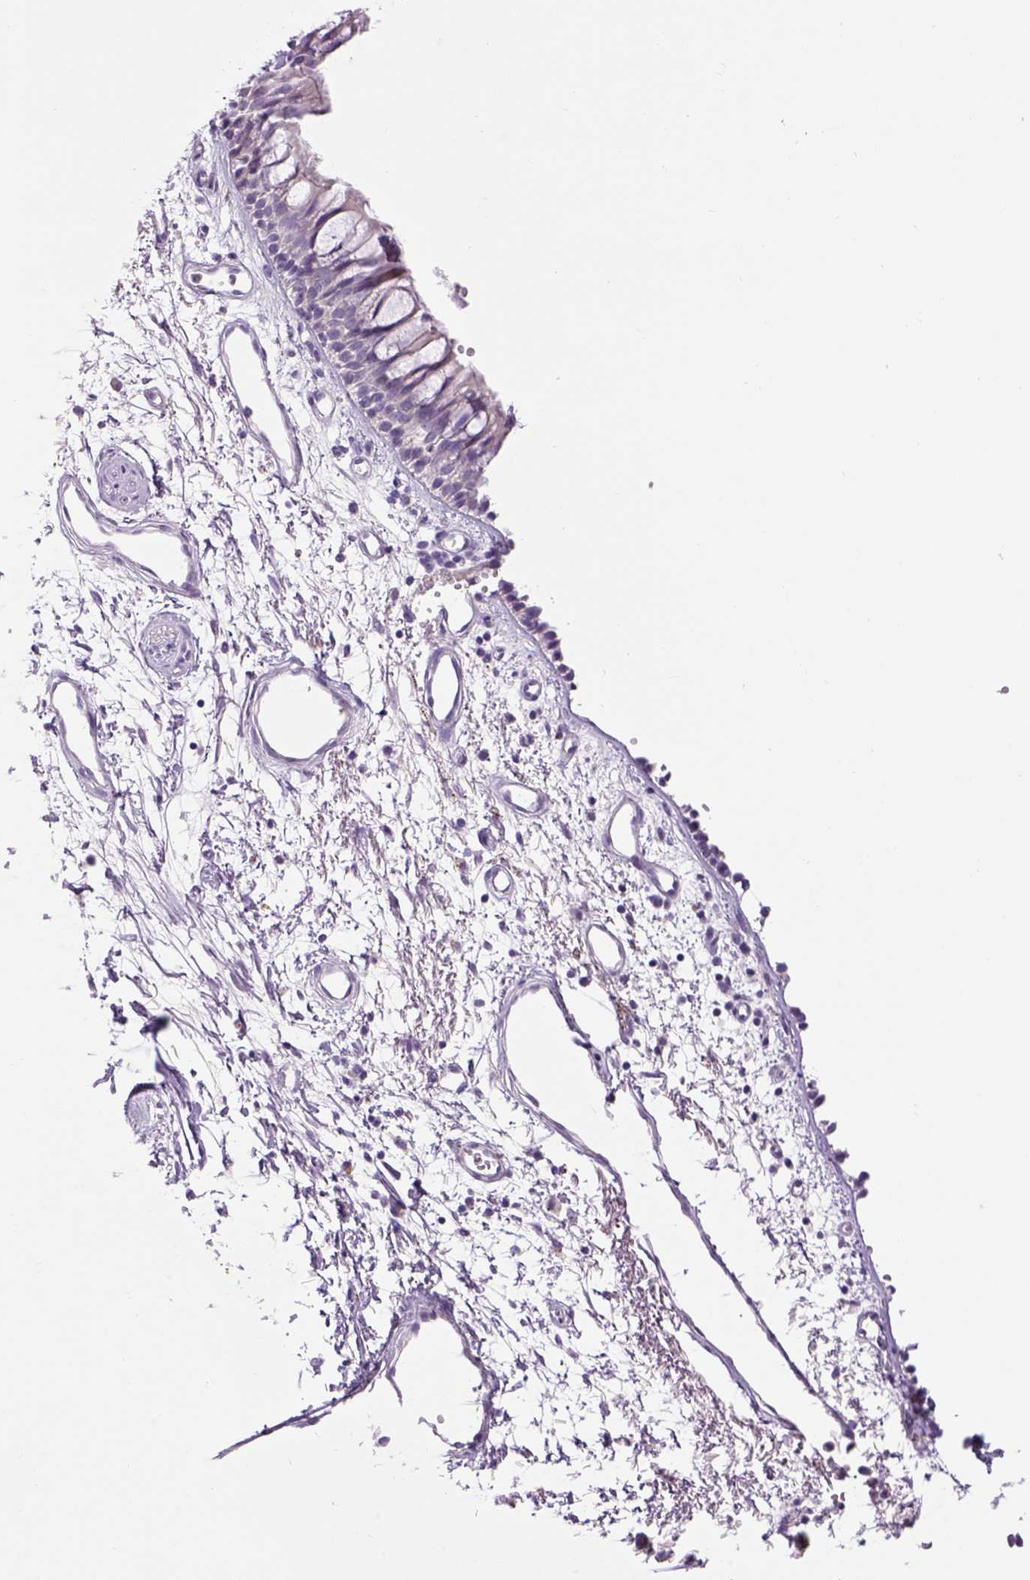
{"staining": {"intensity": "negative", "quantity": "none", "location": "none"}, "tissue": "bronchus", "cell_type": "Respiratory epithelial cells", "image_type": "normal", "snomed": [{"axis": "morphology", "description": "Normal tissue, NOS"}, {"axis": "morphology", "description": "Squamous cell carcinoma, NOS"}, {"axis": "topography", "description": "Cartilage tissue"}, {"axis": "topography", "description": "Bronchus"}, {"axis": "topography", "description": "Lung"}], "caption": "This is a photomicrograph of IHC staining of normal bronchus, which shows no positivity in respiratory epithelial cells.", "gene": "DBH", "patient": {"sex": "male", "age": 66}}